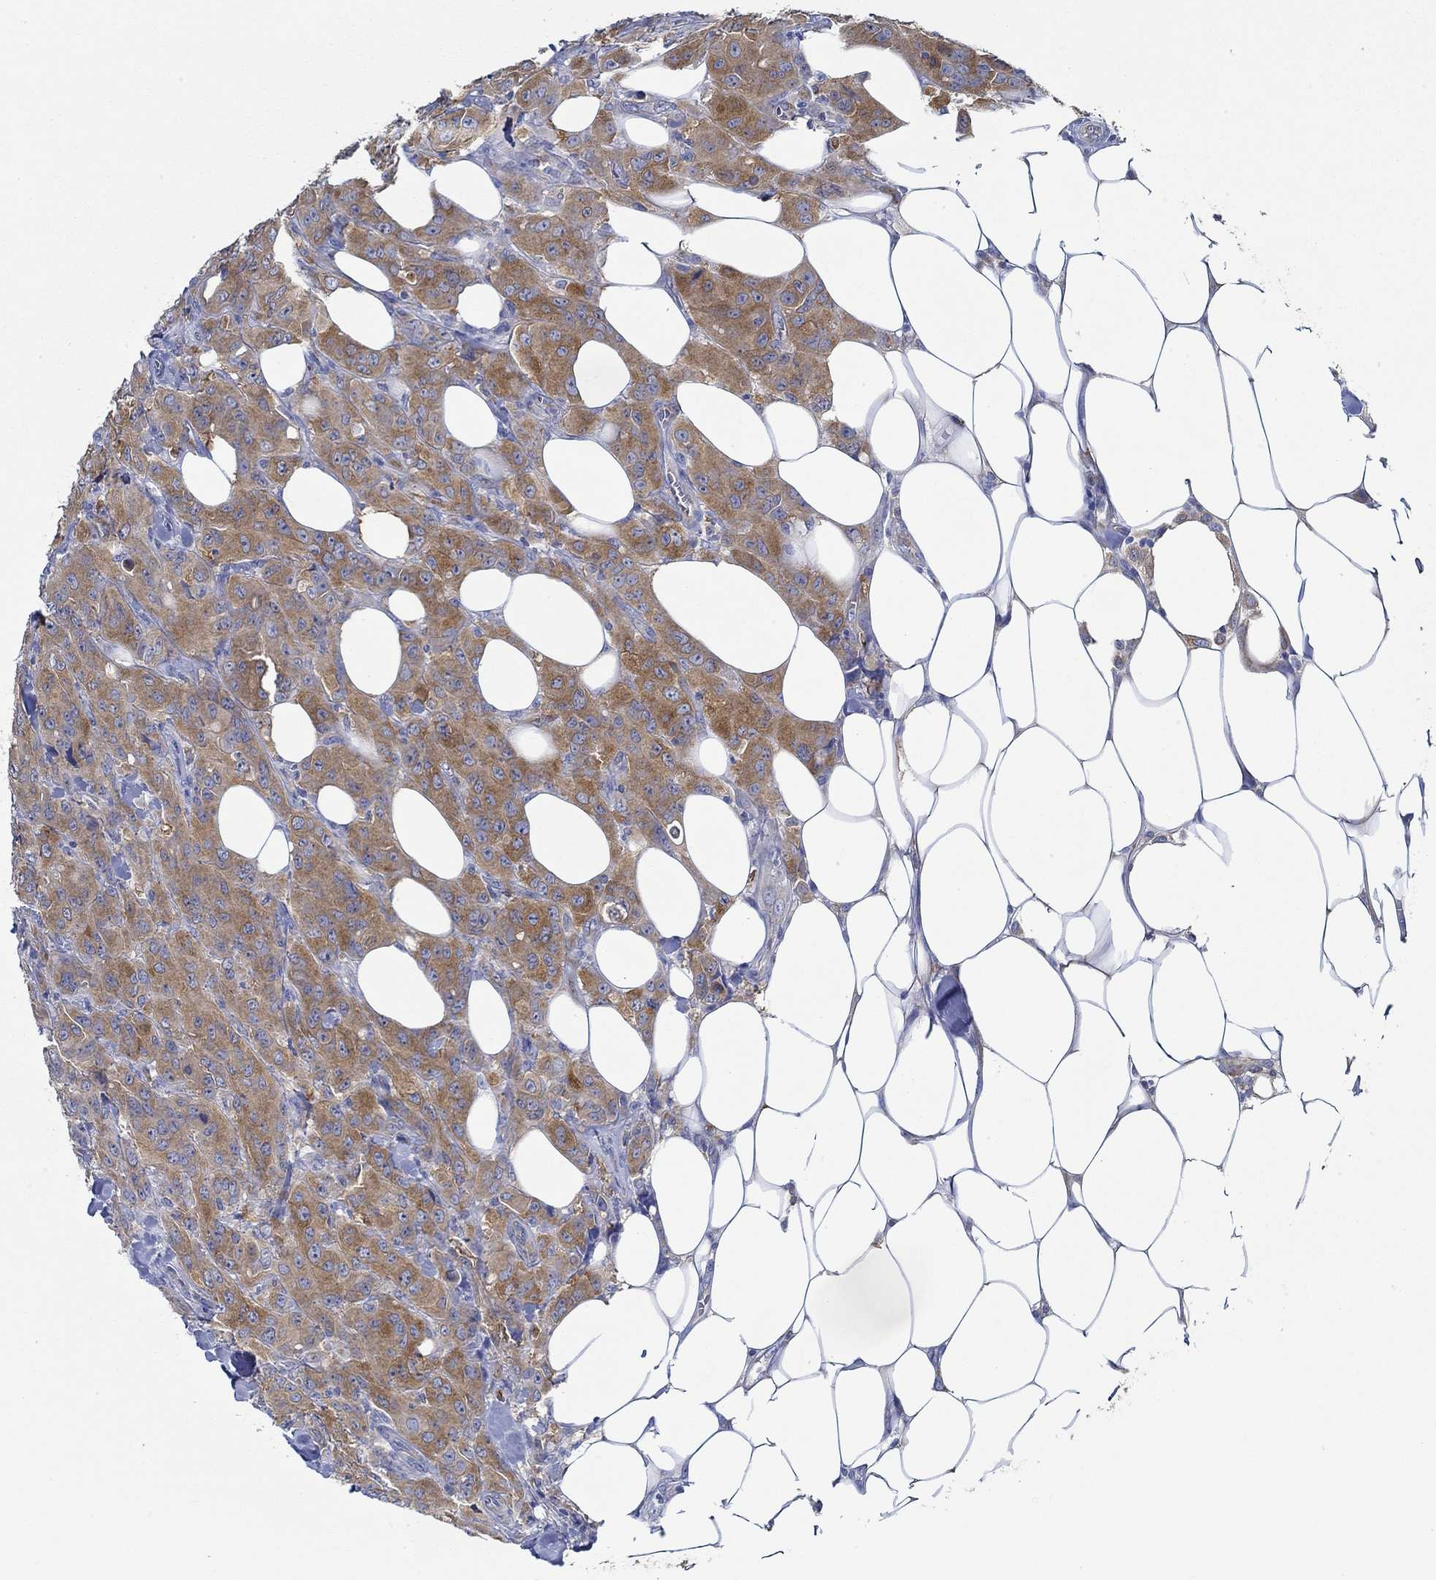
{"staining": {"intensity": "moderate", "quantity": ">75%", "location": "cytoplasmic/membranous"}, "tissue": "breast cancer", "cell_type": "Tumor cells", "image_type": "cancer", "snomed": [{"axis": "morphology", "description": "Duct carcinoma"}, {"axis": "topography", "description": "Breast"}], "caption": "DAB (3,3'-diaminobenzidine) immunohistochemical staining of human invasive ductal carcinoma (breast) exhibits moderate cytoplasmic/membranous protein expression in about >75% of tumor cells.", "gene": "SLC27A3", "patient": {"sex": "female", "age": 43}}